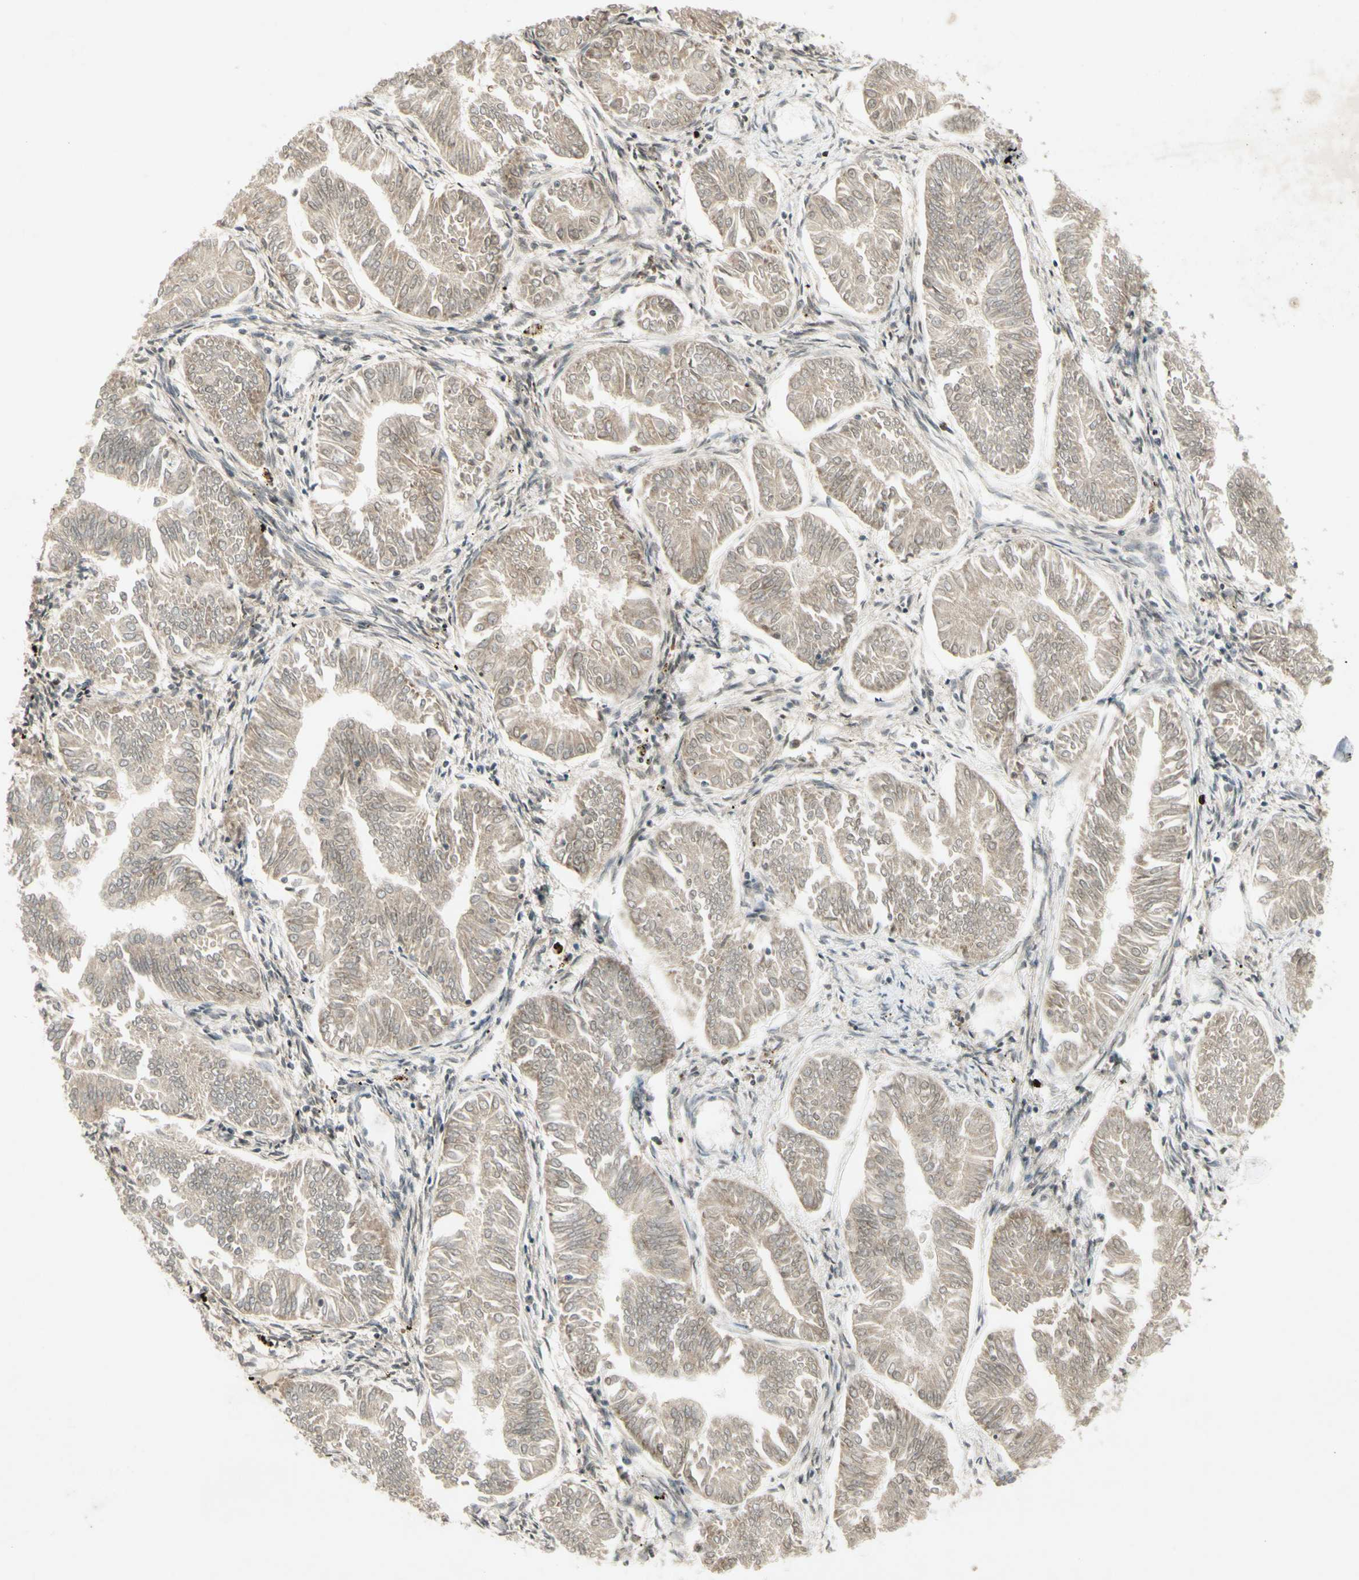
{"staining": {"intensity": "weak", "quantity": ">75%", "location": "cytoplasmic/membranous"}, "tissue": "endometrial cancer", "cell_type": "Tumor cells", "image_type": "cancer", "snomed": [{"axis": "morphology", "description": "Adenocarcinoma, NOS"}, {"axis": "topography", "description": "Endometrium"}], "caption": "A brown stain highlights weak cytoplasmic/membranous expression of a protein in endometrial adenocarcinoma tumor cells. (brown staining indicates protein expression, while blue staining denotes nuclei).", "gene": "ETF1", "patient": {"sex": "female", "age": 53}}